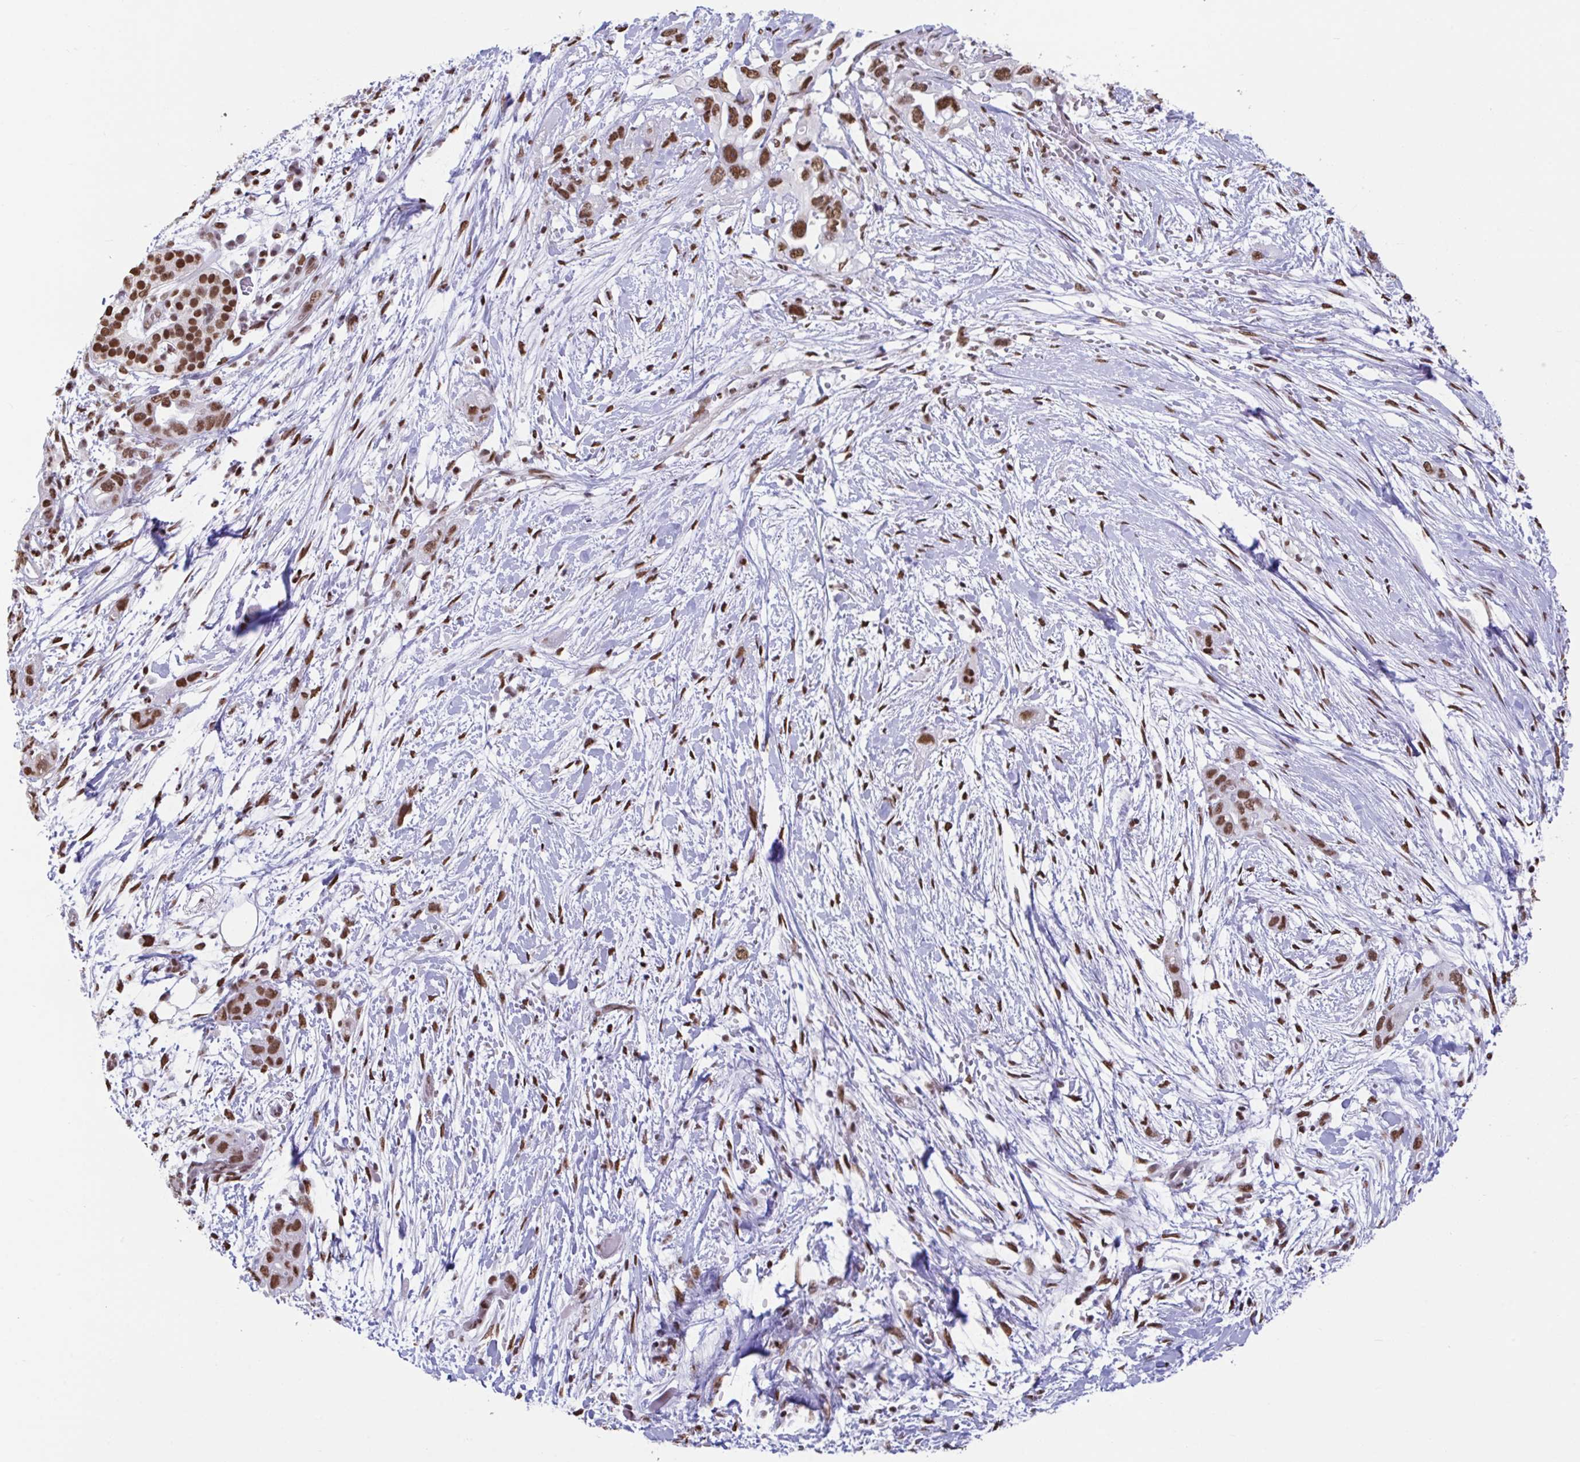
{"staining": {"intensity": "moderate", "quantity": ">75%", "location": "nuclear"}, "tissue": "pancreatic cancer", "cell_type": "Tumor cells", "image_type": "cancer", "snomed": [{"axis": "morphology", "description": "Adenocarcinoma, NOS"}, {"axis": "topography", "description": "Pancreas"}], "caption": "Adenocarcinoma (pancreatic) was stained to show a protein in brown. There is medium levels of moderate nuclear positivity in about >75% of tumor cells. The staining is performed using DAB brown chromogen to label protein expression. The nuclei are counter-stained blue using hematoxylin.", "gene": "HNRNPDL", "patient": {"sex": "female", "age": 72}}